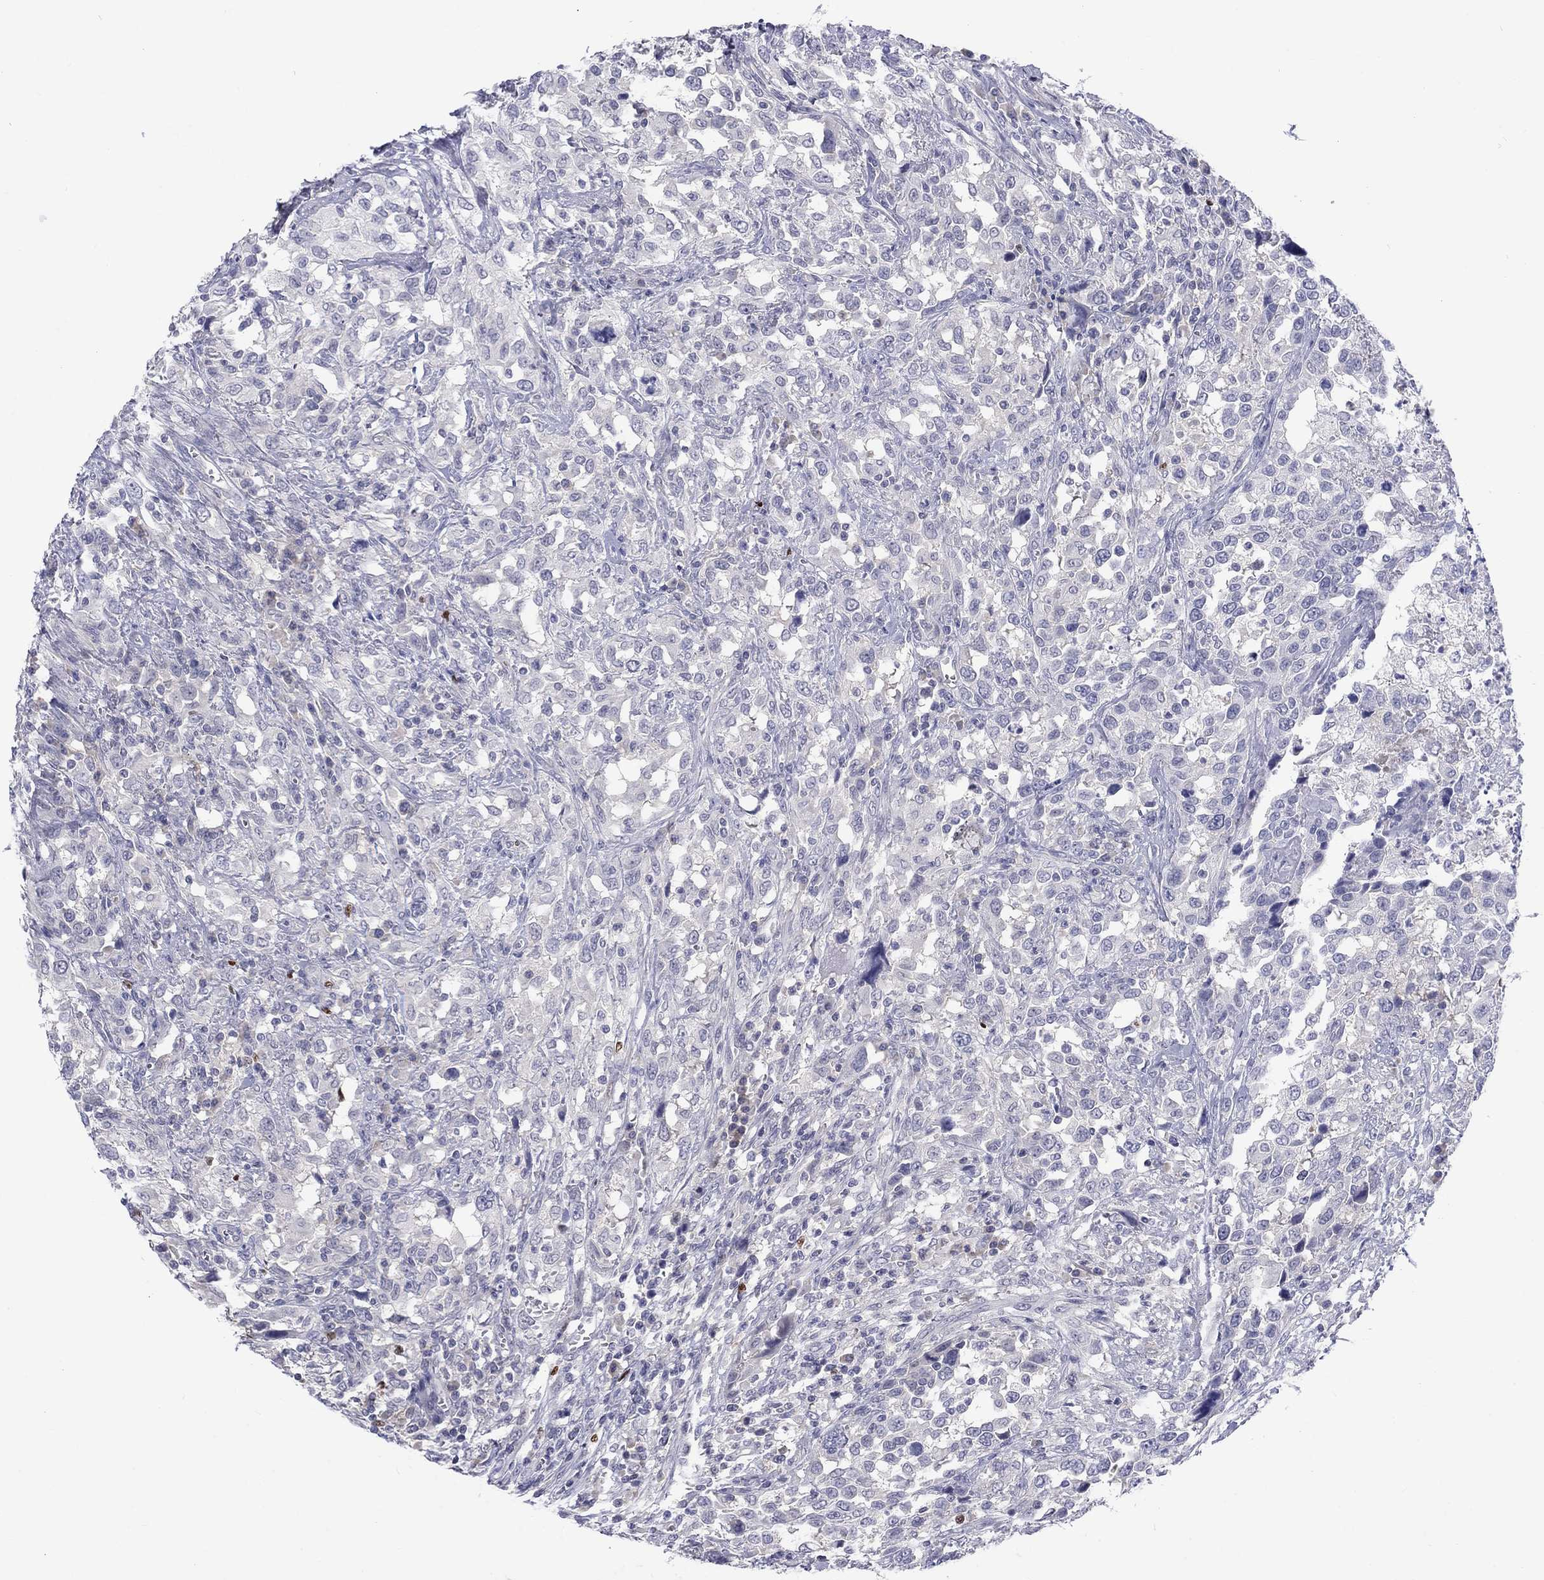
{"staining": {"intensity": "negative", "quantity": "none", "location": "none"}, "tissue": "urothelial cancer", "cell_type": "Tumor cells", "image_type": "cancer", "snomed": [{"axis": "morphology", "description": "Urothelial carcinoma, NOS"}, {"axis": "morphology", "description": "Urothelial carcinoma, High grade"}, {"axis": "topography", "description": "Urinary bladder"}], "caption": "Immunohistochemistry (IHC) photomicrograph of human high-grade urothelial carcinoma stained for a protein (brown), which exhibits no staining in tumor cells.", "gene": "CACNA1A", "patient": {"sex": "female", "age": 64}}